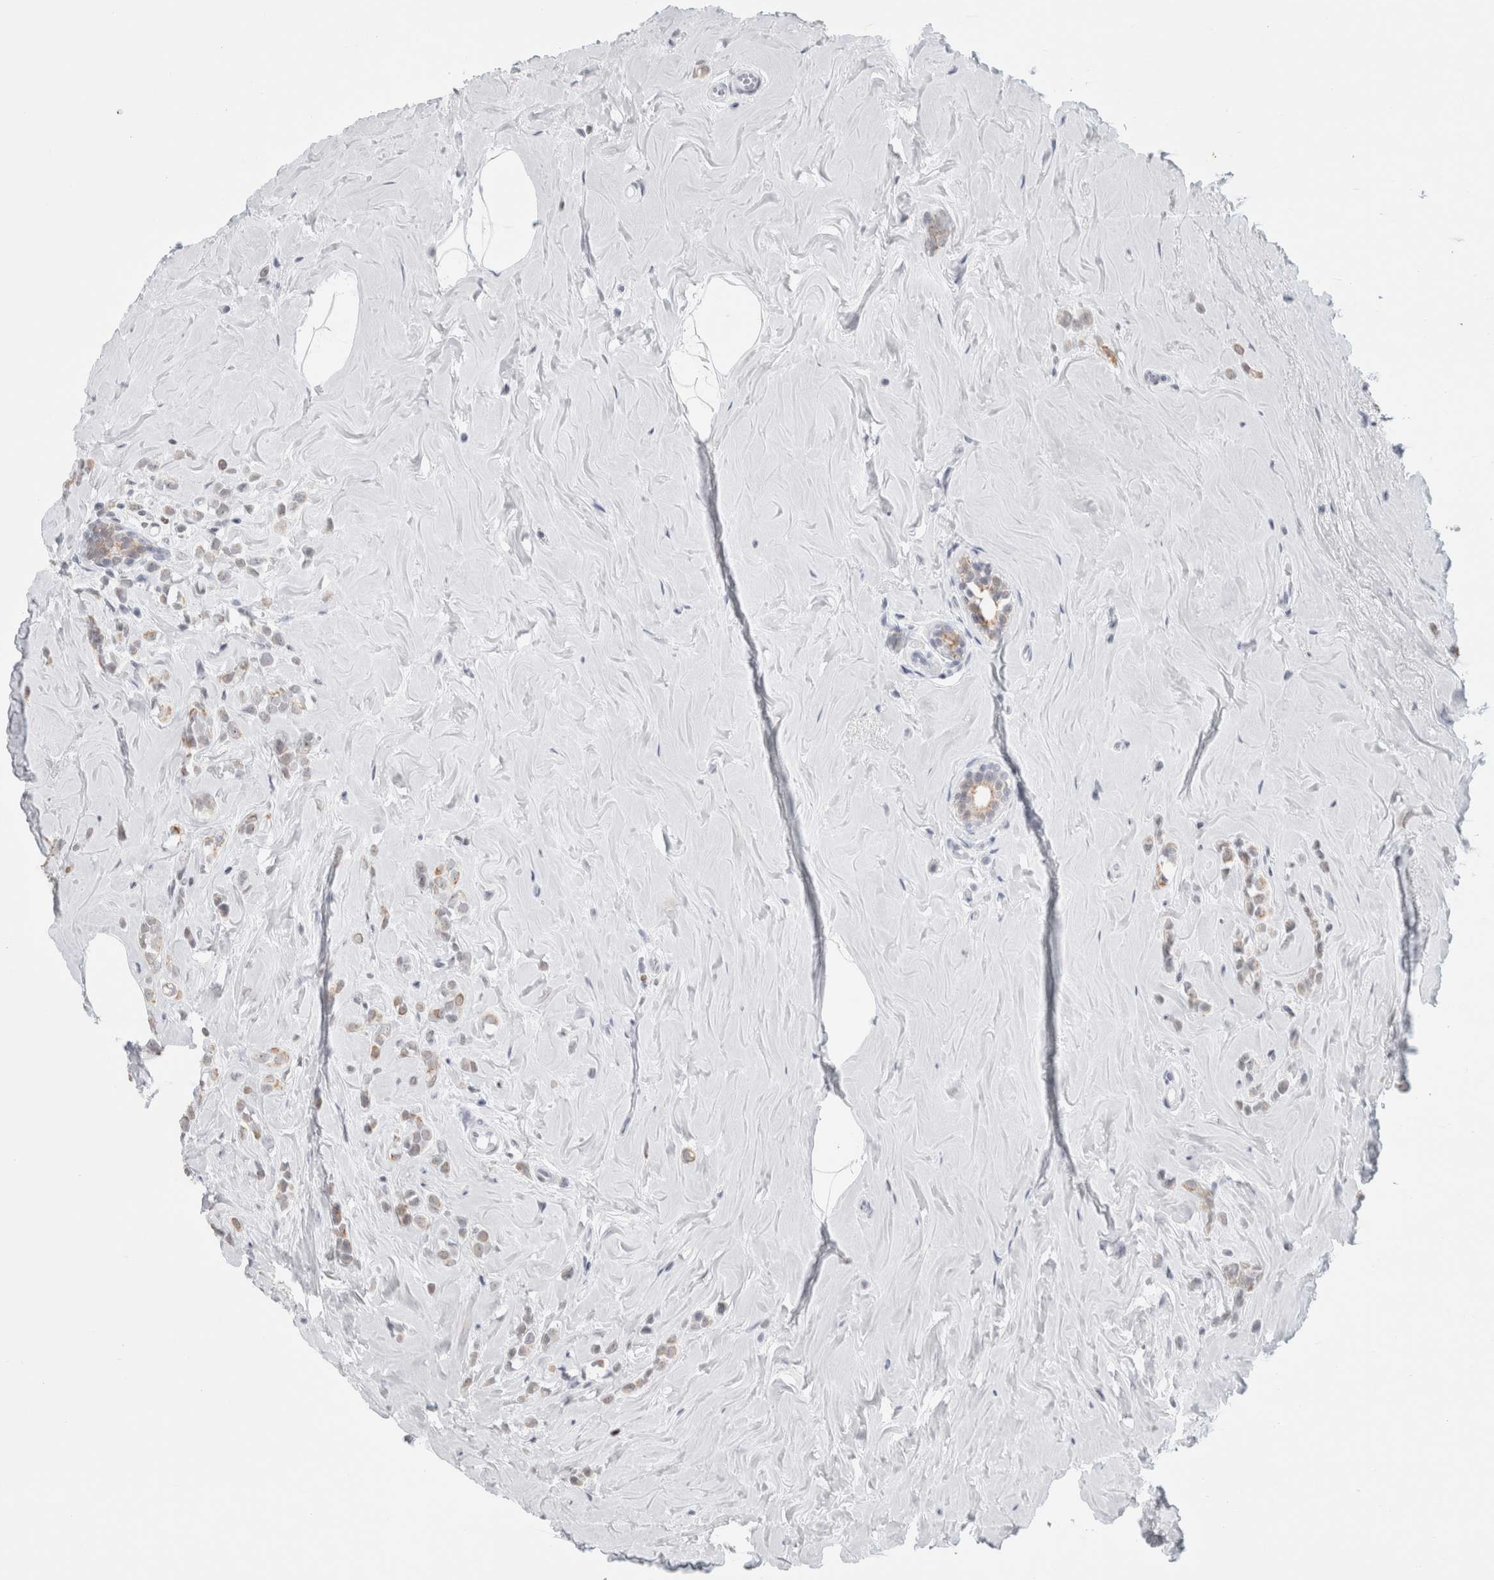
{"staining": {"intensity": "moderate", "quantity": "25%-75%", "location": "cytoplasmic/membranous"}, "tissue": "breast cancer", "cell_type": "Tumor cells", "image_type": "cancer", "snomed": [{"axis": "morphology", "description": "Lobular carcinoma"}, {"axis": "topography", "description": "Breast"}], "caption": "Lobular carcinoma (breast) stained with a protein marker exhibits moderate staining in tumor cells.", "gene": "SMARCC1", "patient": {"sex": "female", "age": 47}}